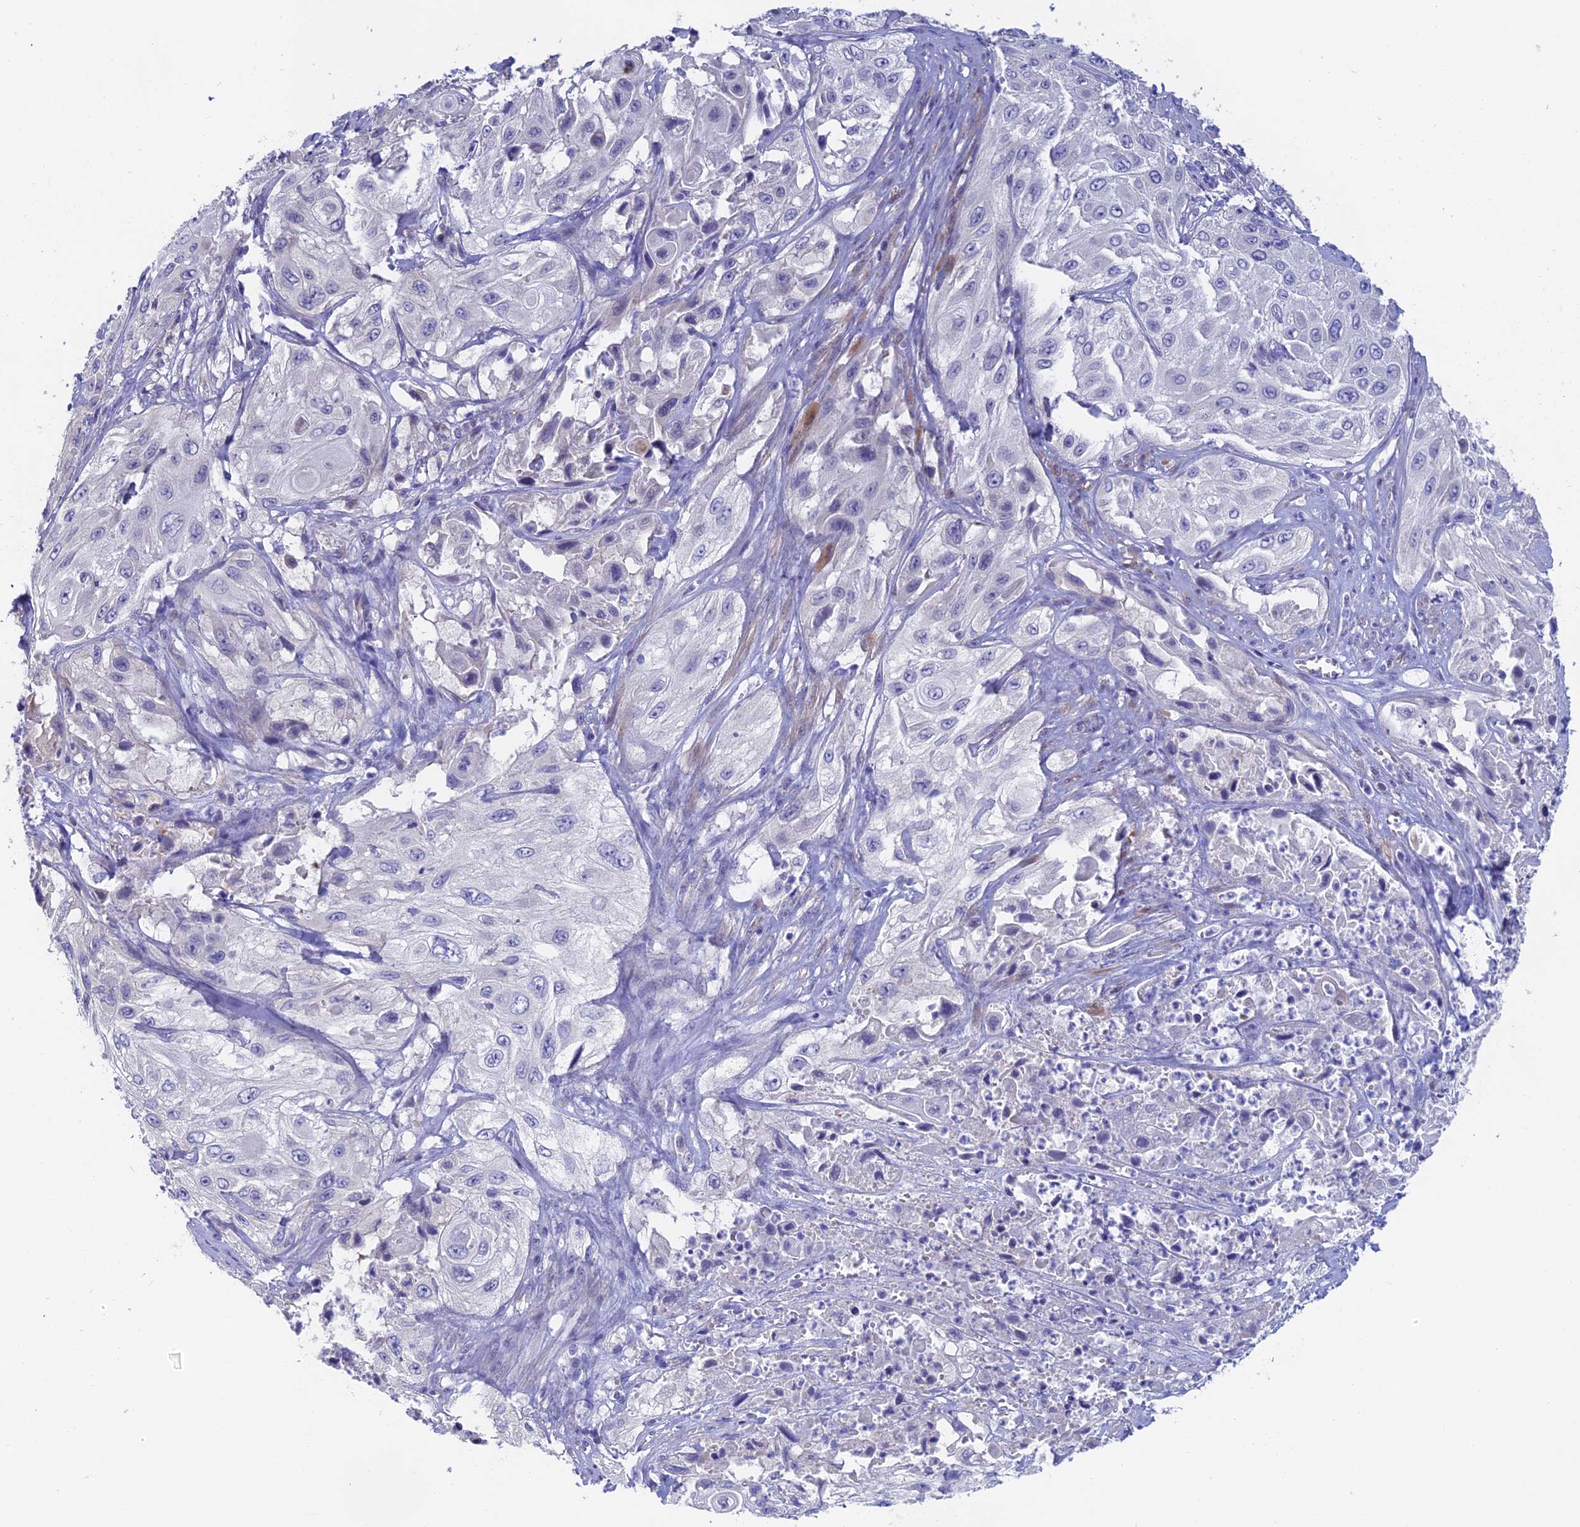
{"staining": {"intensity": "negative", "quantity": "none", "location": "none"}, "tissue": "cervical cancer", "cell_type": "Tumor cells", "image_type": "cancer", "snomed": [{"axis": "morphology", "description": "Squamous cell carcinoma, NOS"}, {"axis": "topography", "description": "Cervix"}], "caption": "The histopathology image exhibits no staining of tumor cells in squamous cell carcinoma (cervical).", "gene": "GLB1L", "patient": {"sex": "female", "age": 42}}